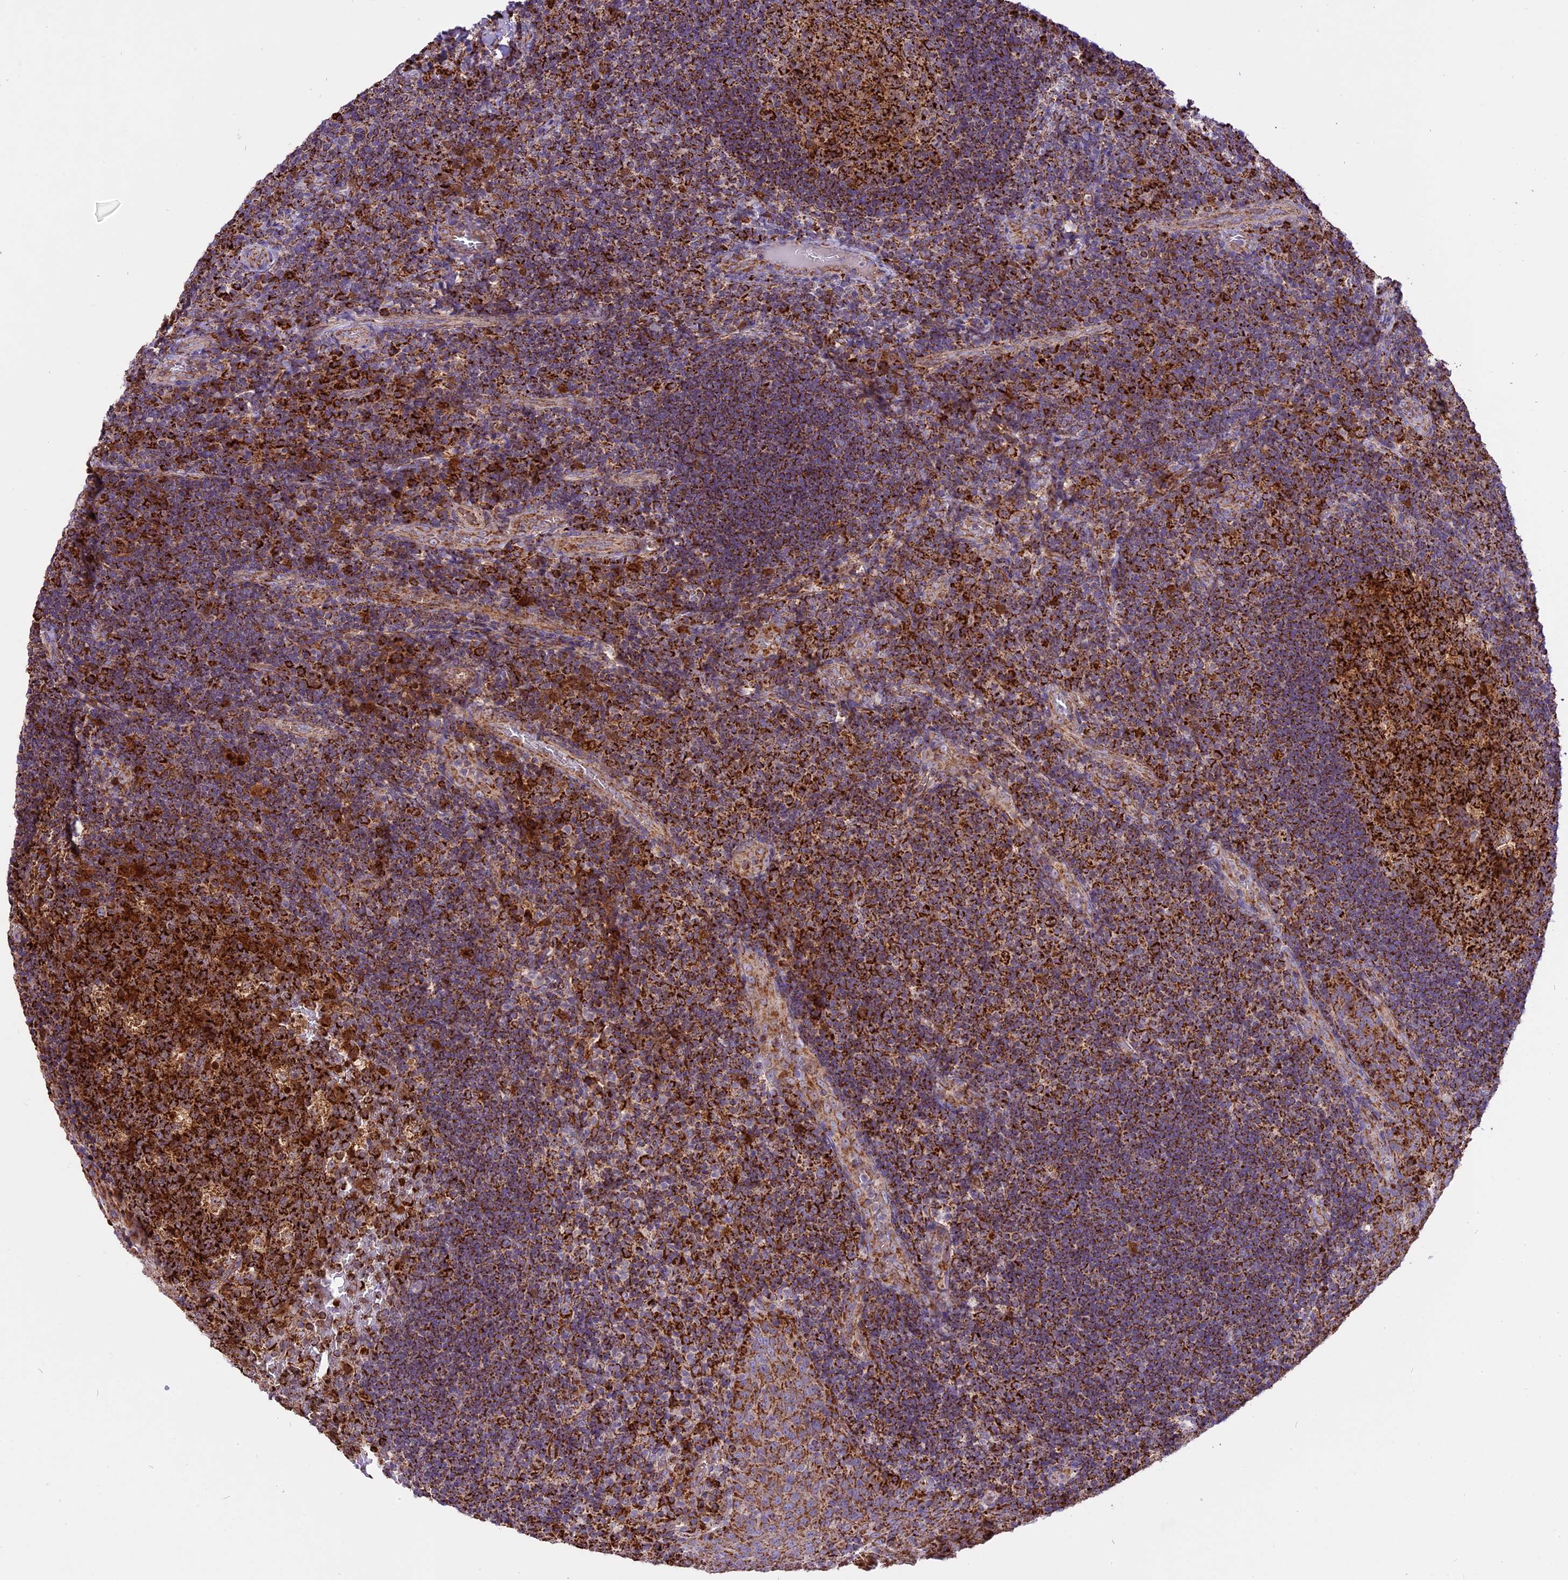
{"staining": {"intensity": "strong", "quantity": ">75%", "location": "cytoplasmic/membranous"}, "tissue": "tonsil", "cell_type": "Germinal center cells", "image_type": "normal", "snomed": [{"axis": "morphology", "description": "Normal tissue, NOS"}, {"axis": "topography", "description": "Tonsil"}], "caption": "Brown immunohistochemical staining in benign human tonsil exhibits strong cytoplasmic/membranous expression in approximately >75% of germinal center cells.", "gene": "COX17", "patient": {"sex": "male", "age": 17}}